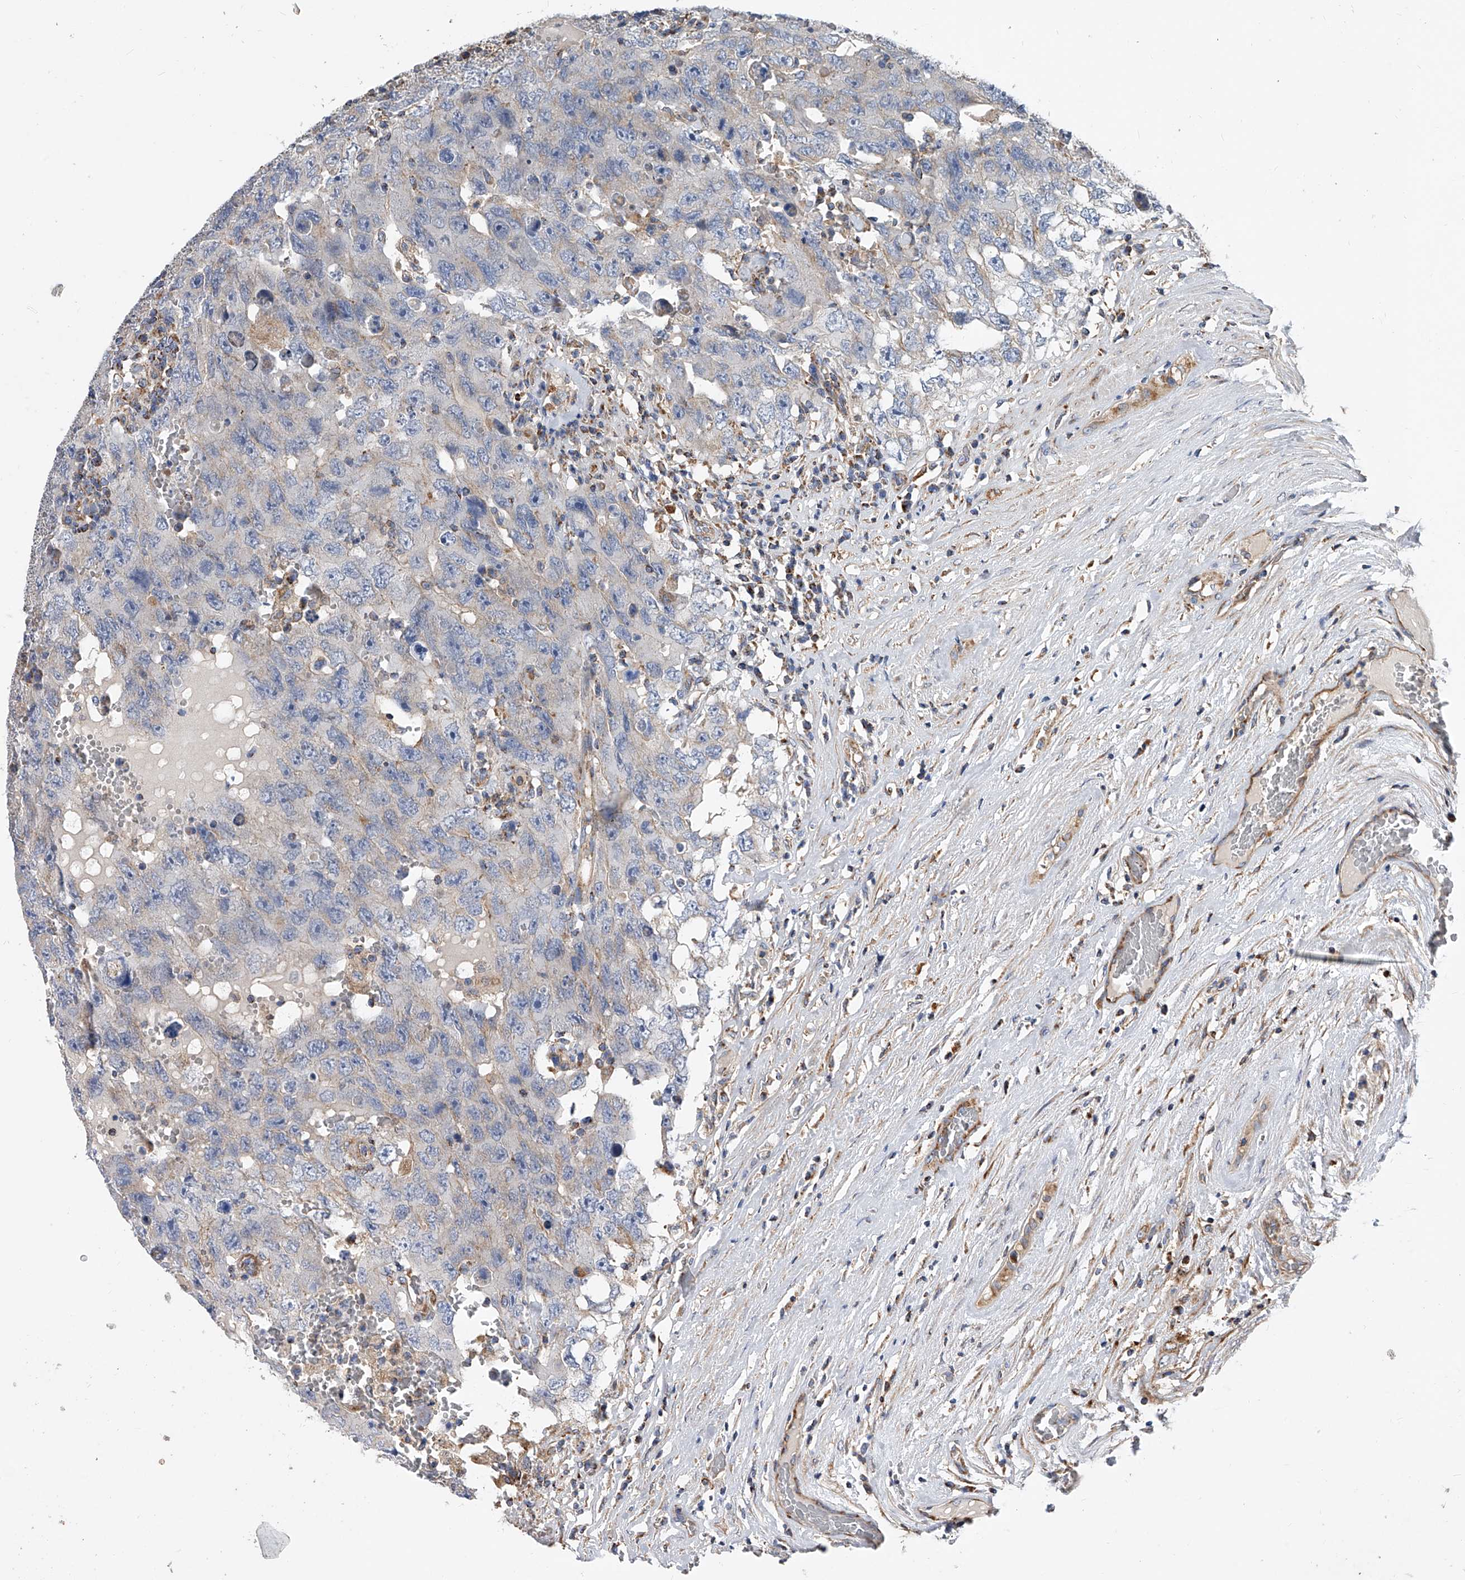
{"staining": {"intensity": "negative", "quantity": "none", "location": "none"}, "tissue": "testis cancer", "cell_type": "Tumor cells", "image_type": "cancer", "snomed": [{"axis": "morphology", "description": "Carcinoma, Embryonal, NOS"}, {"axis": "topography", "description": "Testis"}], "caption": "The micrograph reveals no staining of tumor cells in testis cancer (embryonal carcinoma). Brightfield microscopy of immunohistochemistry (IHC) stained with DAB (brown) and hematoxylin (blue), captured at high magnification.", "gene": "PDSS2", "patient": {"sex": "male", "age": 26}}